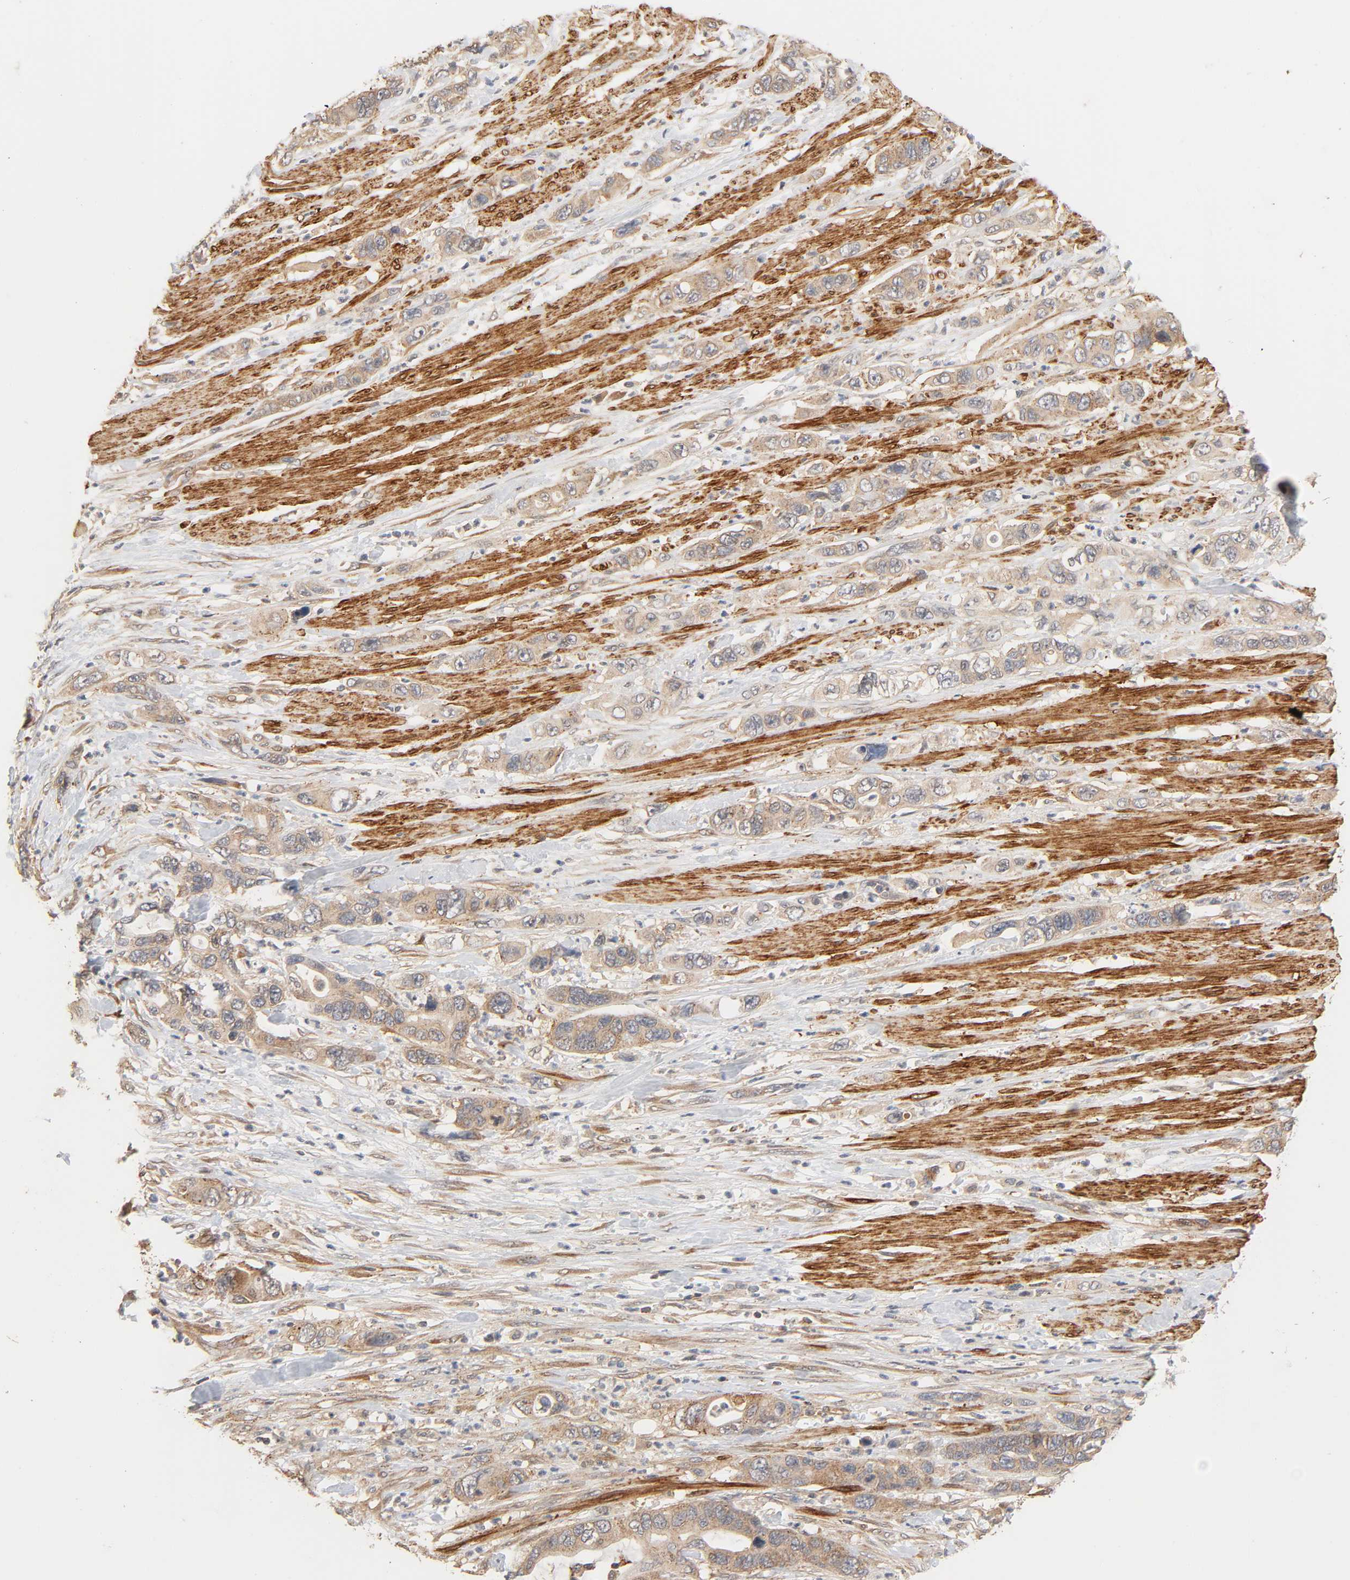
{"staining": {"intensity": "moderate", "quantity": ">75%", "location": "cytoplasmic/membranous"}, "tissue": "pancreatic cancer", "cell_type": "Tumor cells", "image_type": "cancer", "snomed": [{"axis": "morphology", "description": "Adenocarcinoma, NOS"}, {"axis": "topography", "description": "Pancreas"}], "caption": "Immunohistochemical staining of human pancreatic cancer (adenocarcinoma) demonstrates moderate cytoplasmic/membranous protein staining in about >75% of tumor cells. (DAB (3,3'-diaminobenzidine) IHC with brightfield microscopy, high magnification).", "gene": "NEMF", "patient": {"sex": "female", "age": 71}}